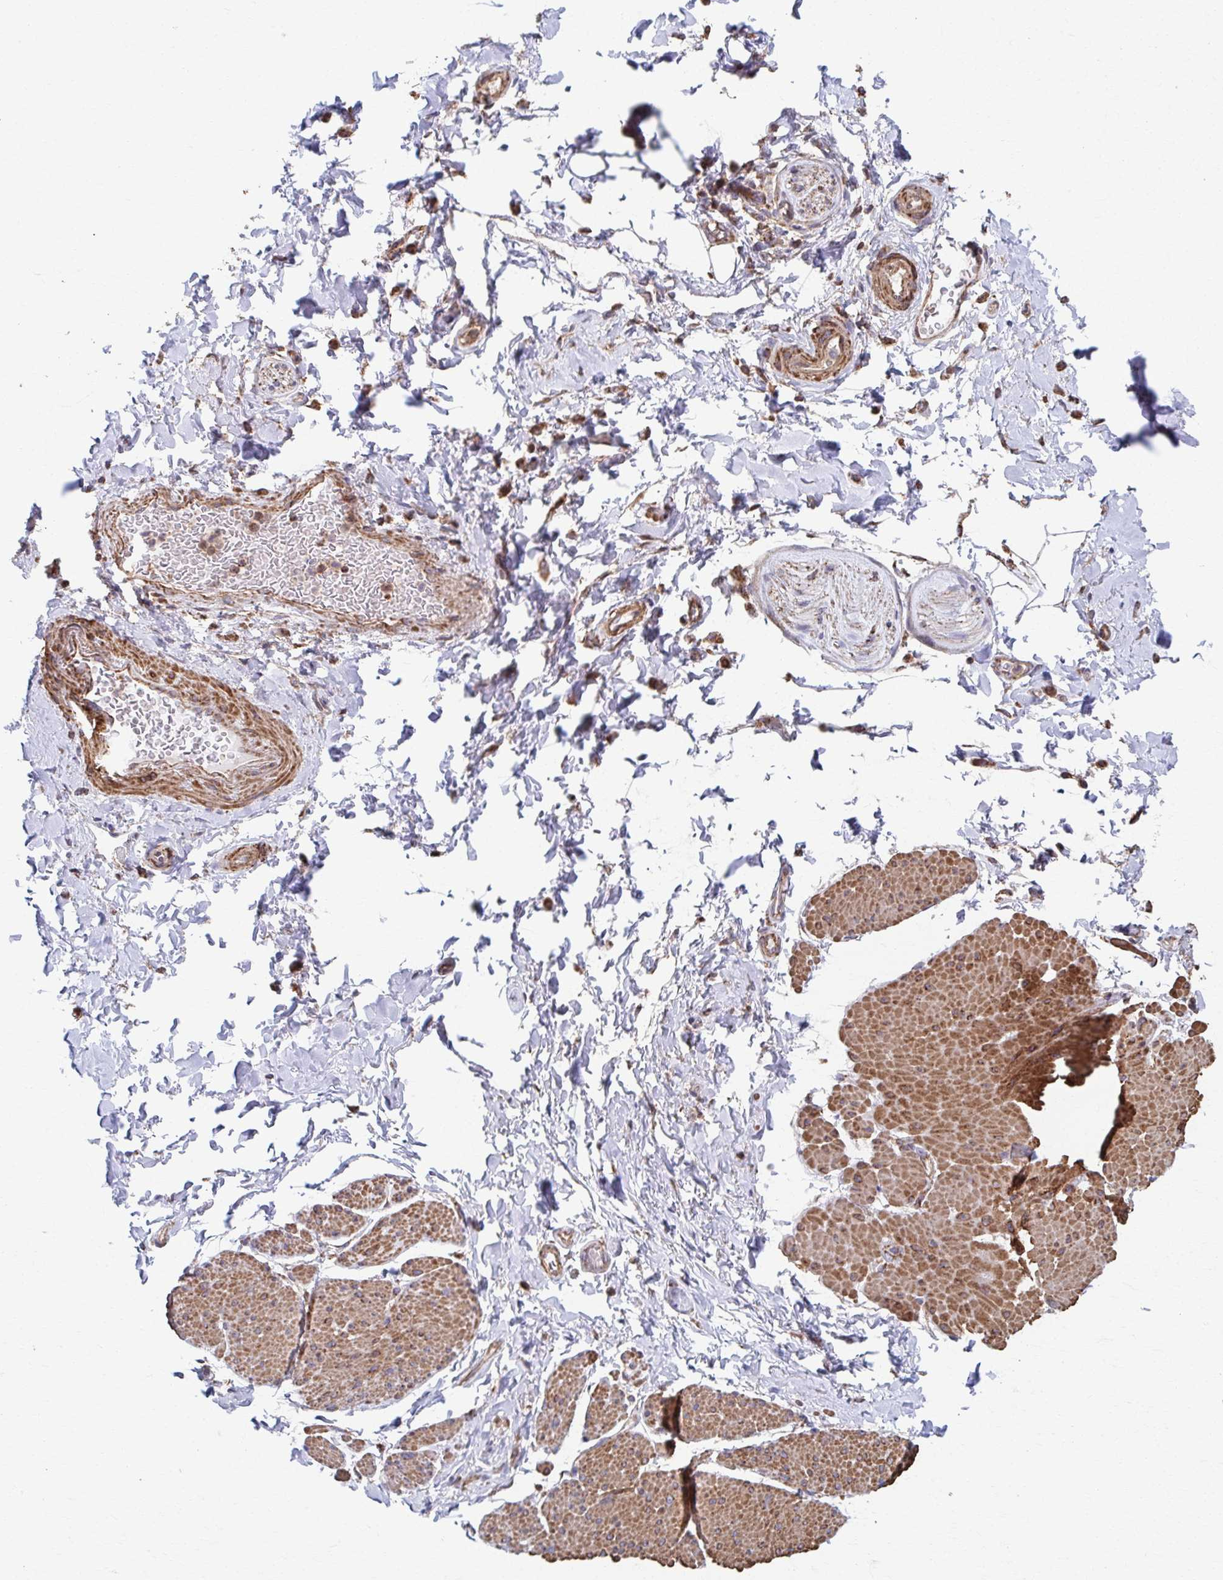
{"staining": {"intensity": "weak", "quantity": "<25%", "location": "cytoplasmic/membranous"}, "tissue": "adipose tissue", "cell_type": "Adipocytes", "image_type": "normal", "snomed": [{"axis": "morphology", "description": "Normal tissue, NOS"}, {"axis": "topography", "description": "Urinary bladder"}, {"axis": "topography", "description": "Peripheral nerve tissue"}], "caption": "There is no significant positivity in adipocytes of adipose tissue.", "gene": "KLHL34", "patient": {"sex": "female", "age": 60}}